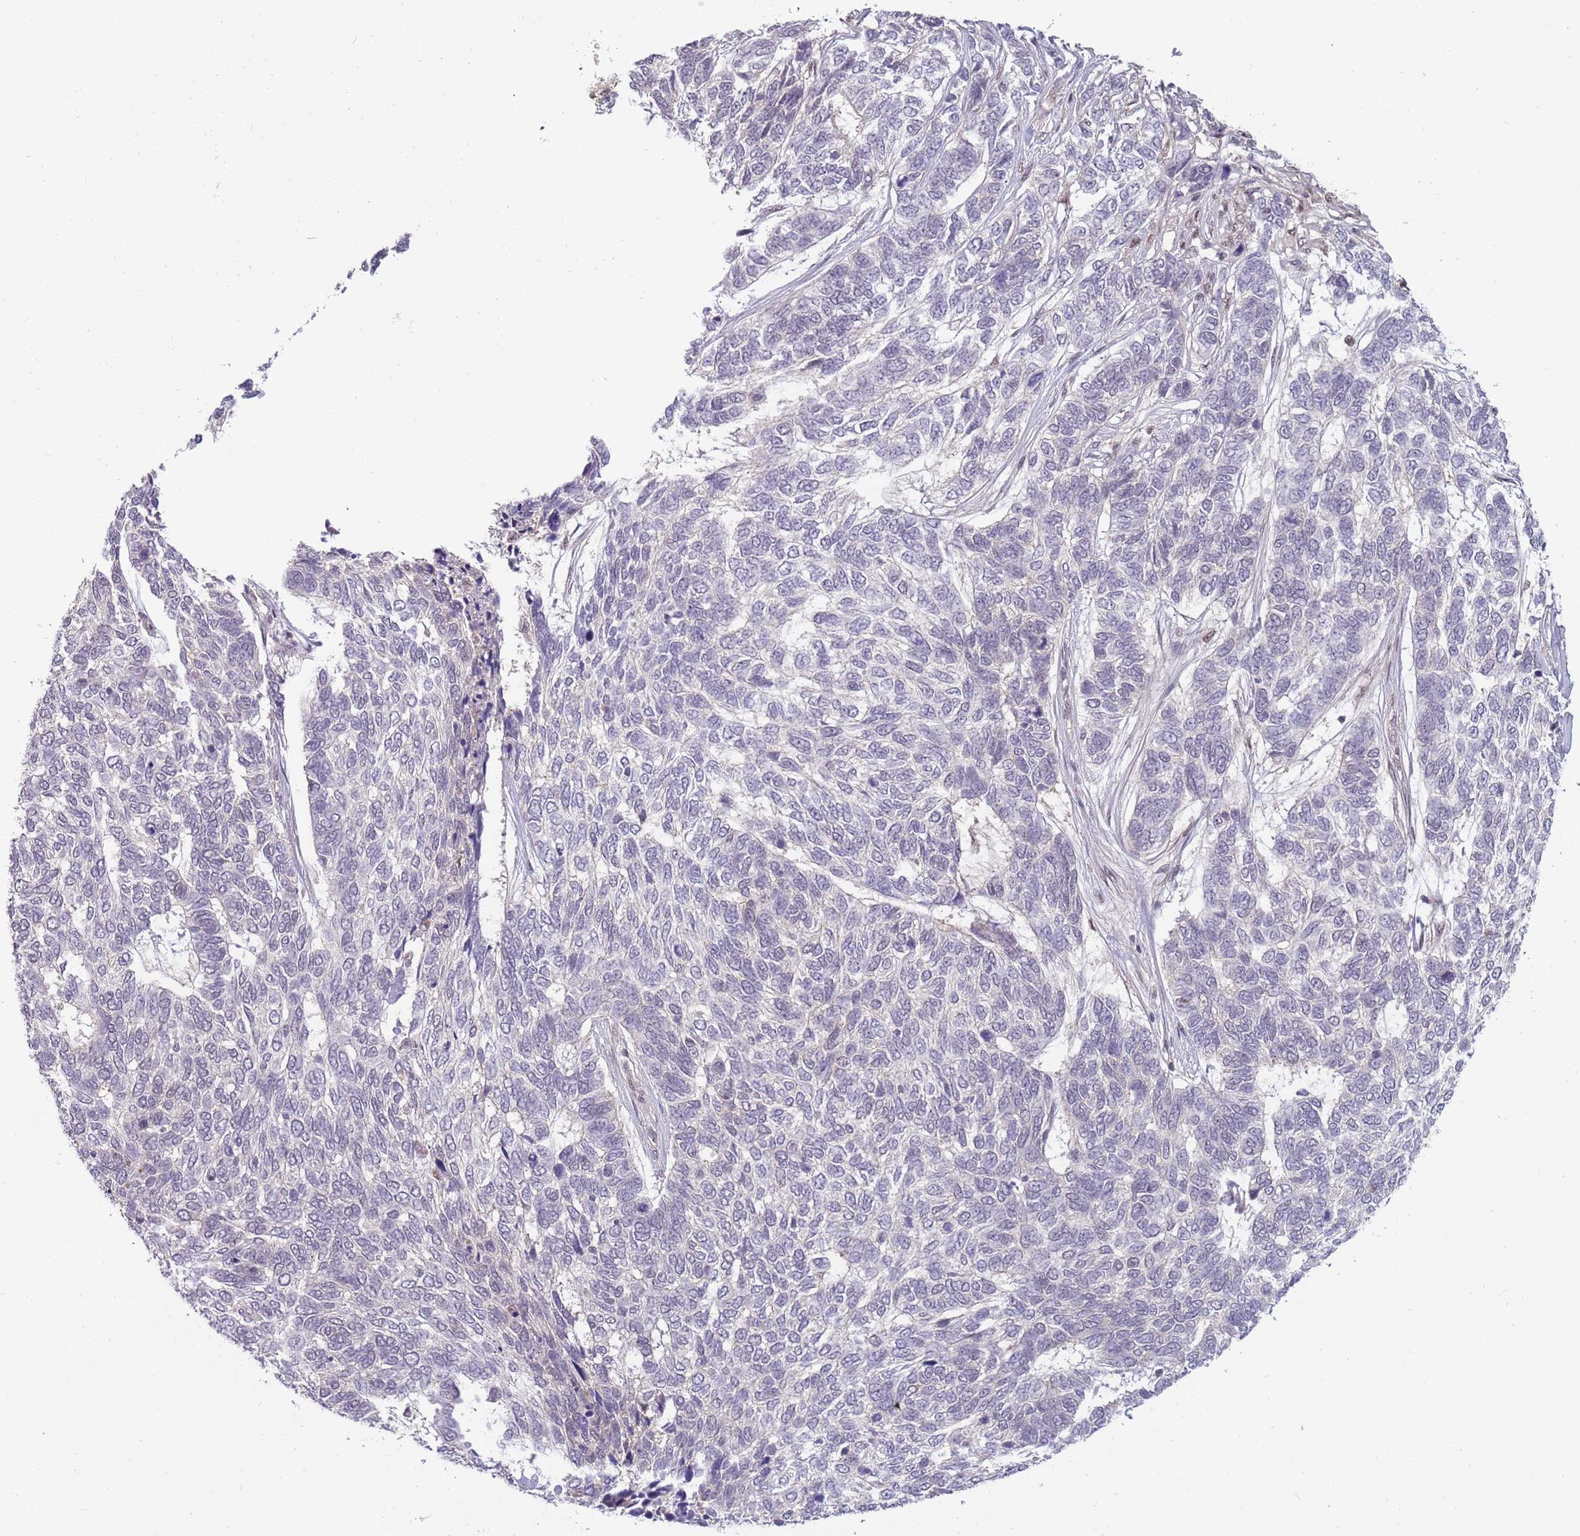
{"staining": {"intensity": "negative", "quantity": "none", "location": "none"}, "tissue": "skin cancer", "cell_type": "Tumor cells", "image_type": "cancer", "snomed": [{"axis": "morphology", "description": "Basal cell carcinoma"}, {"axis": "topography", "description": "Skin"}], "caption": "The photomicrograph shows no staining of tumor cells in skin cancer. (DAB (3,3'-diaminobenzidine) IHC, high magnification).", "gene": "ZBTB7A", "patient": {"sex": "female", "age": 65}}